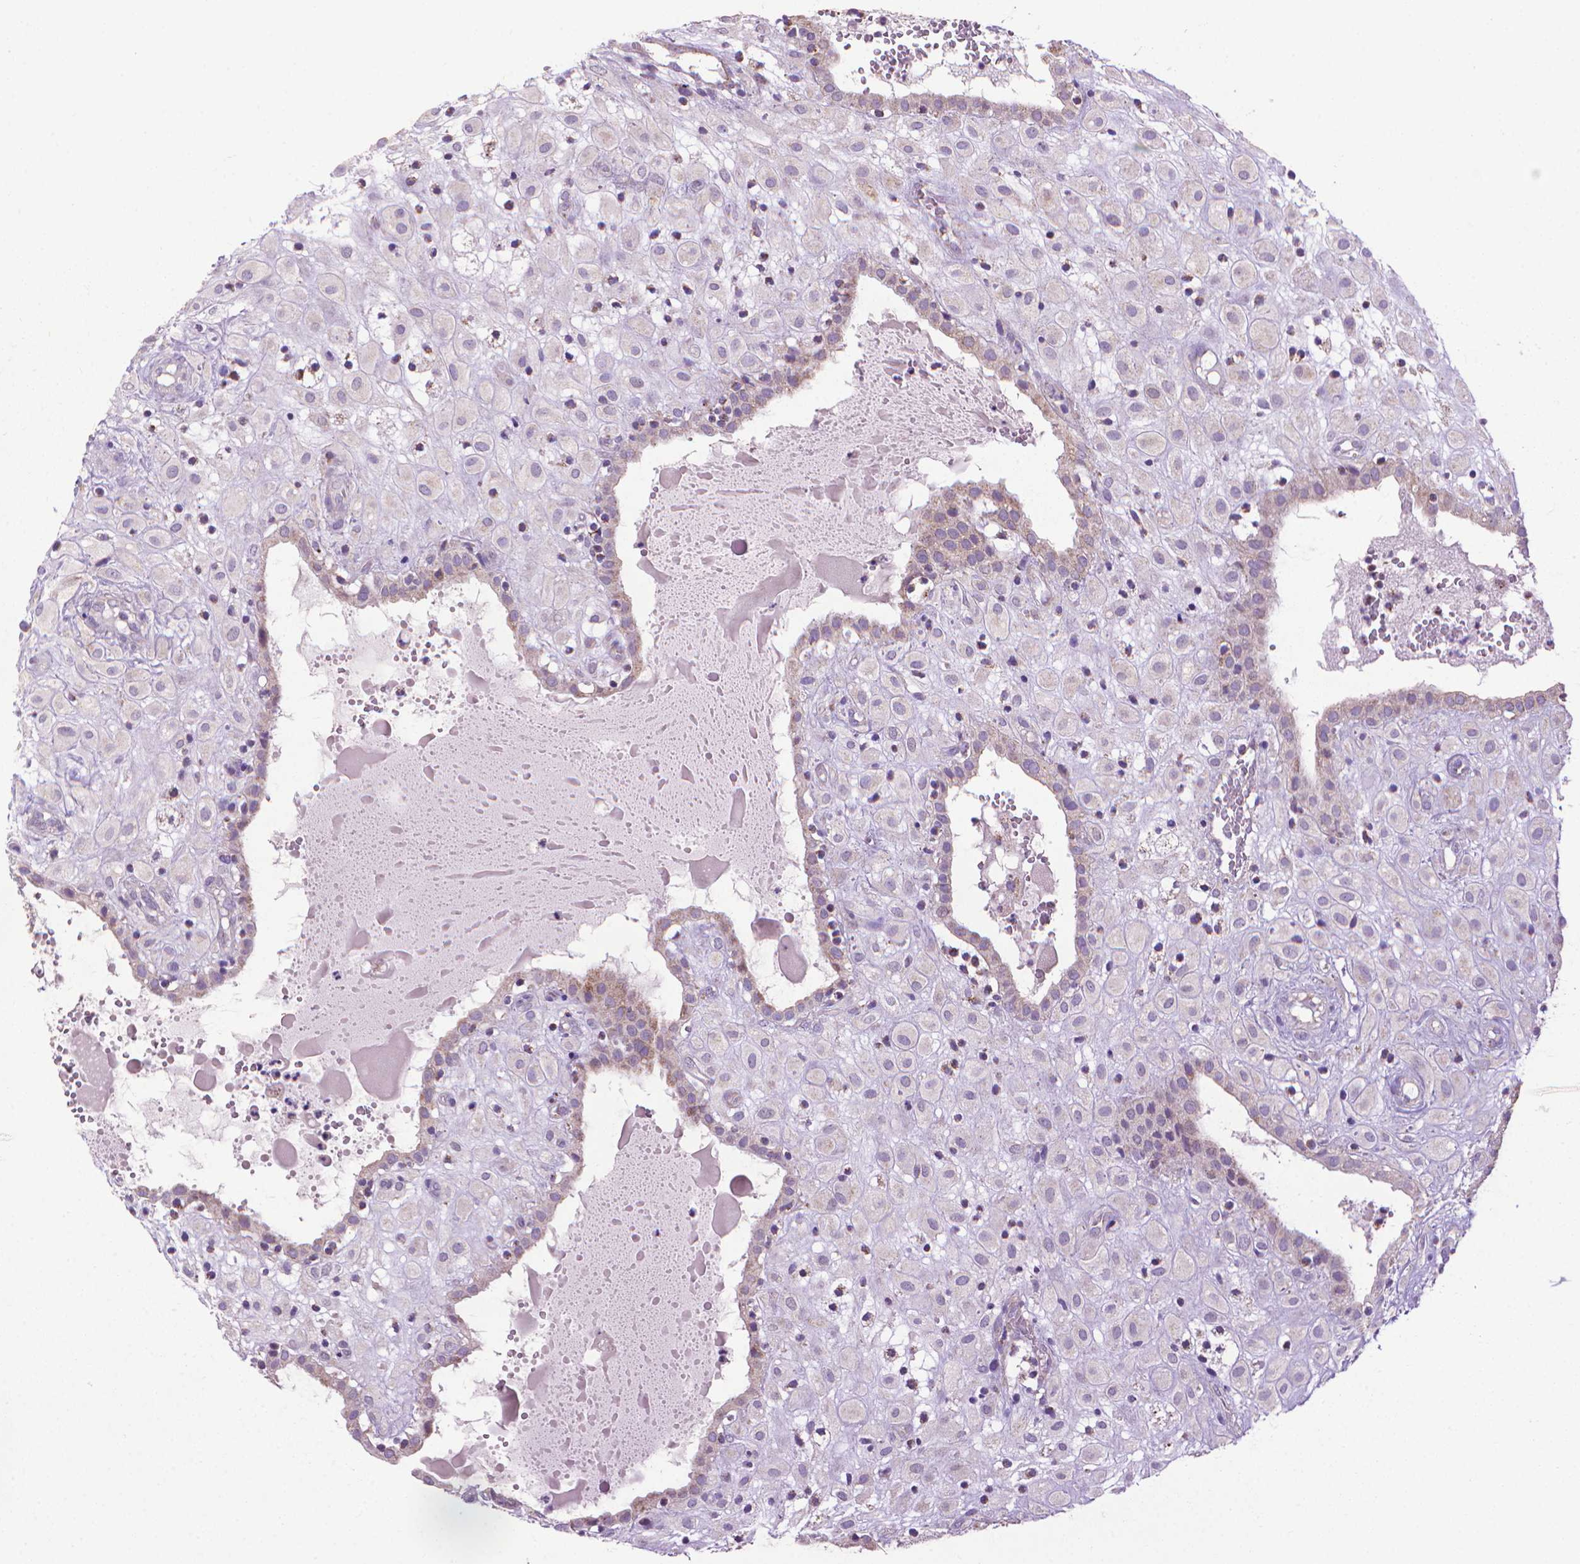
{"staining": {"intensity": "negative", "quantity": "none", "location": "none"}, "tissue": "placenta", "cell_type": "Decidual cells", "image_type": "normal", "snomed": [{"axis": "morphology", "description": "Normal tissue, NOS"}, {"axis": "topography", "description": "Placenta"}], "caption": "Immunohistochemistry image of benign human placenta stained for a protein (brown), which shows no staining in decidual cells.", "gene": "VDAC1", "patient": {"sex": "female", "age": 24}}